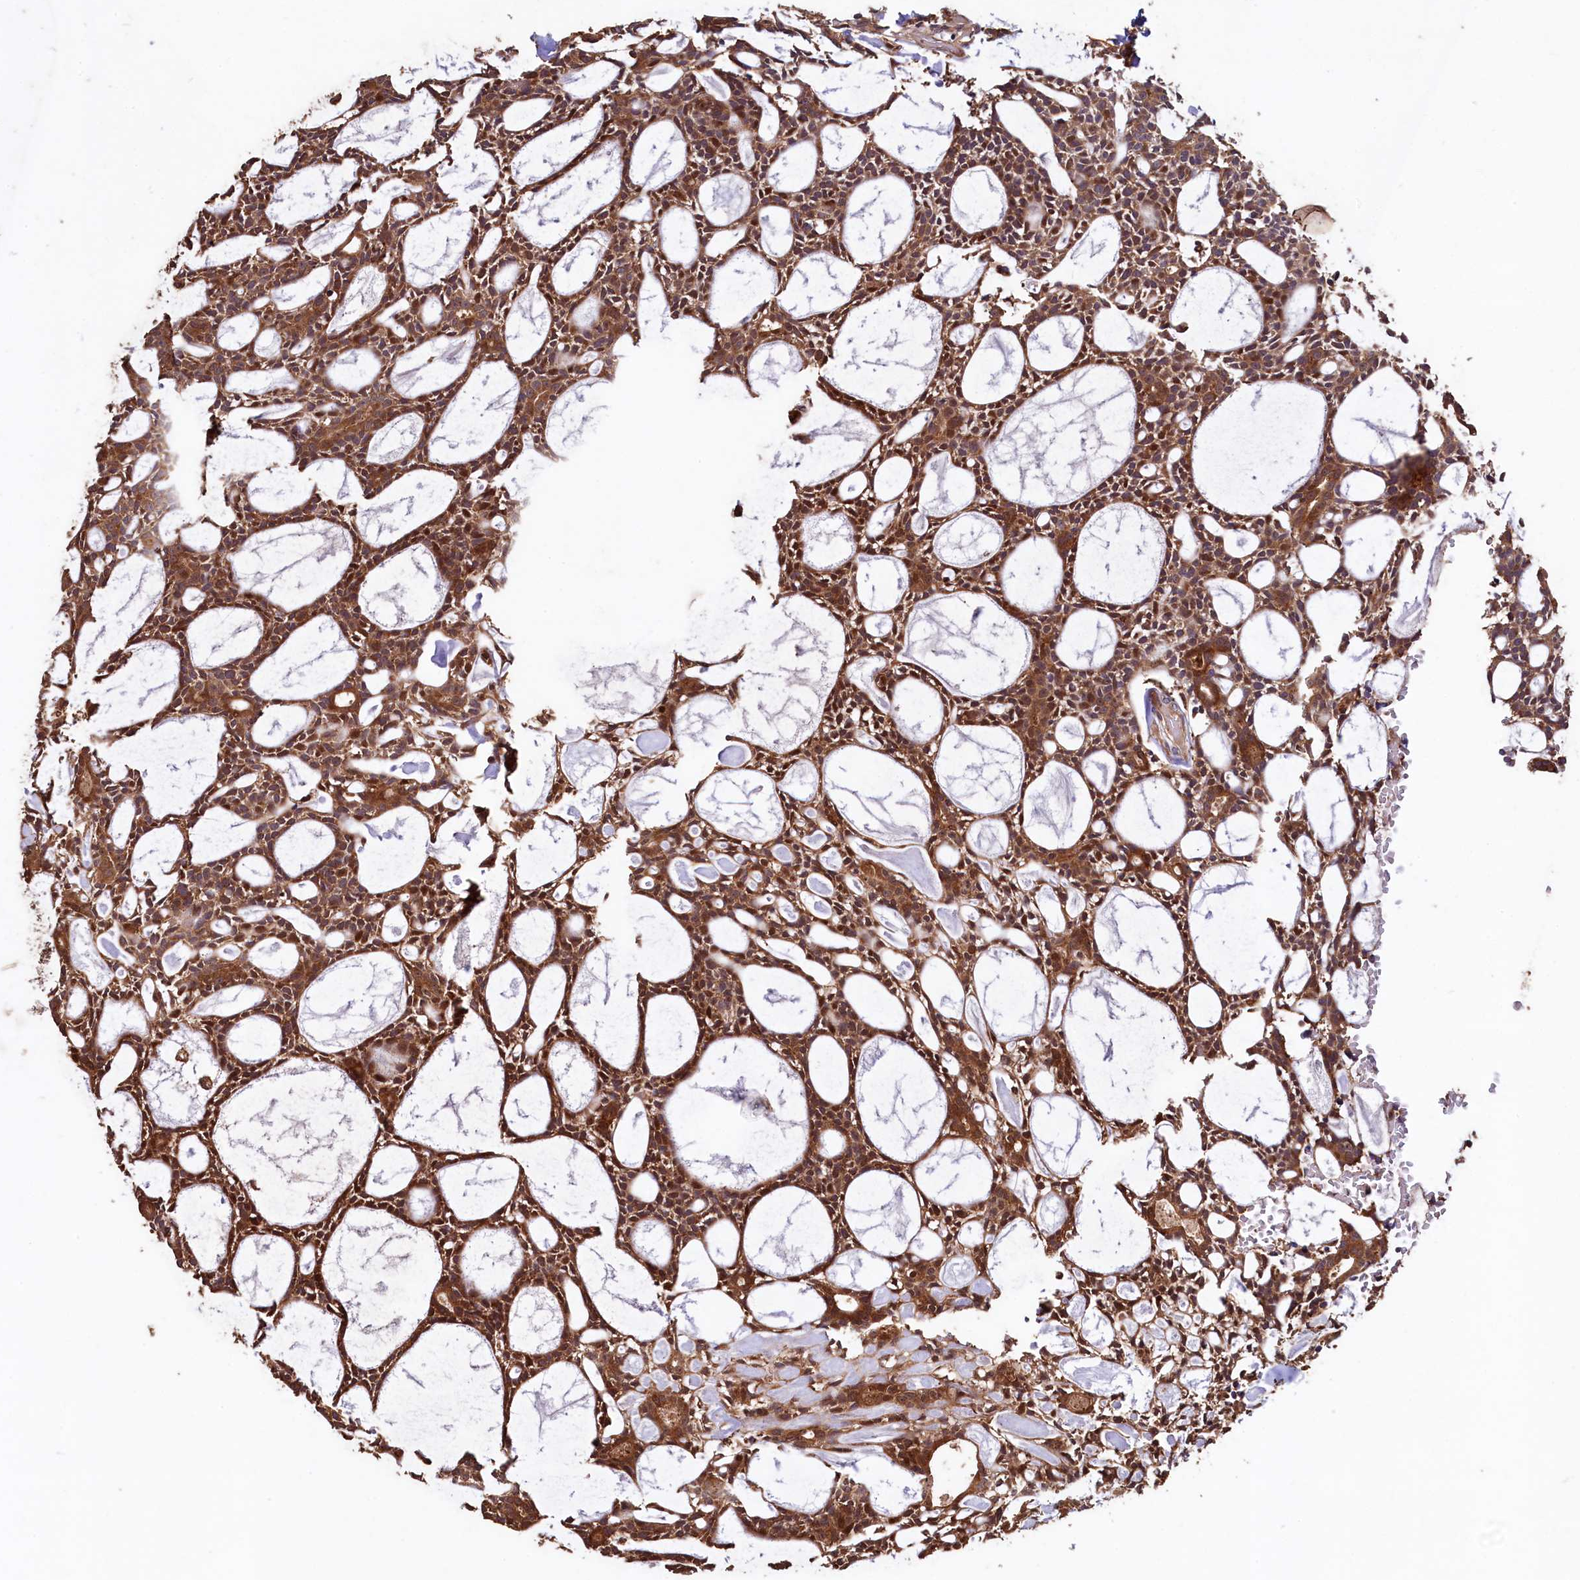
{"staining": {"intensity": "moderate", "quantity": ">75%", "location": "cytoplasmic/membranous"}, "tissue": "head and neck cancer", "cell_type": "Tumor cells", "image_type": "cancer", "snomed": [{"axis": "morphology", "description": "Adenocarcinoma, NOS"}, {"axis": "topography", "description": "Salivary gland"}, {"axis": "topography", "description": "Head-Neck"}], "caption": "Brown immunohistochemical staining in adenocarcinoma (head and neck) demonstrates moderate cytoplasmic/membranous staining in approximately >75% of tumor cells. The protein of interest is stained brown, and the nuclei are stained in blue (DAB IHC with brightfield microscopy, high magnification).", "gene": "TMEM98", "patient": {"sex": "male", "age": 55}}